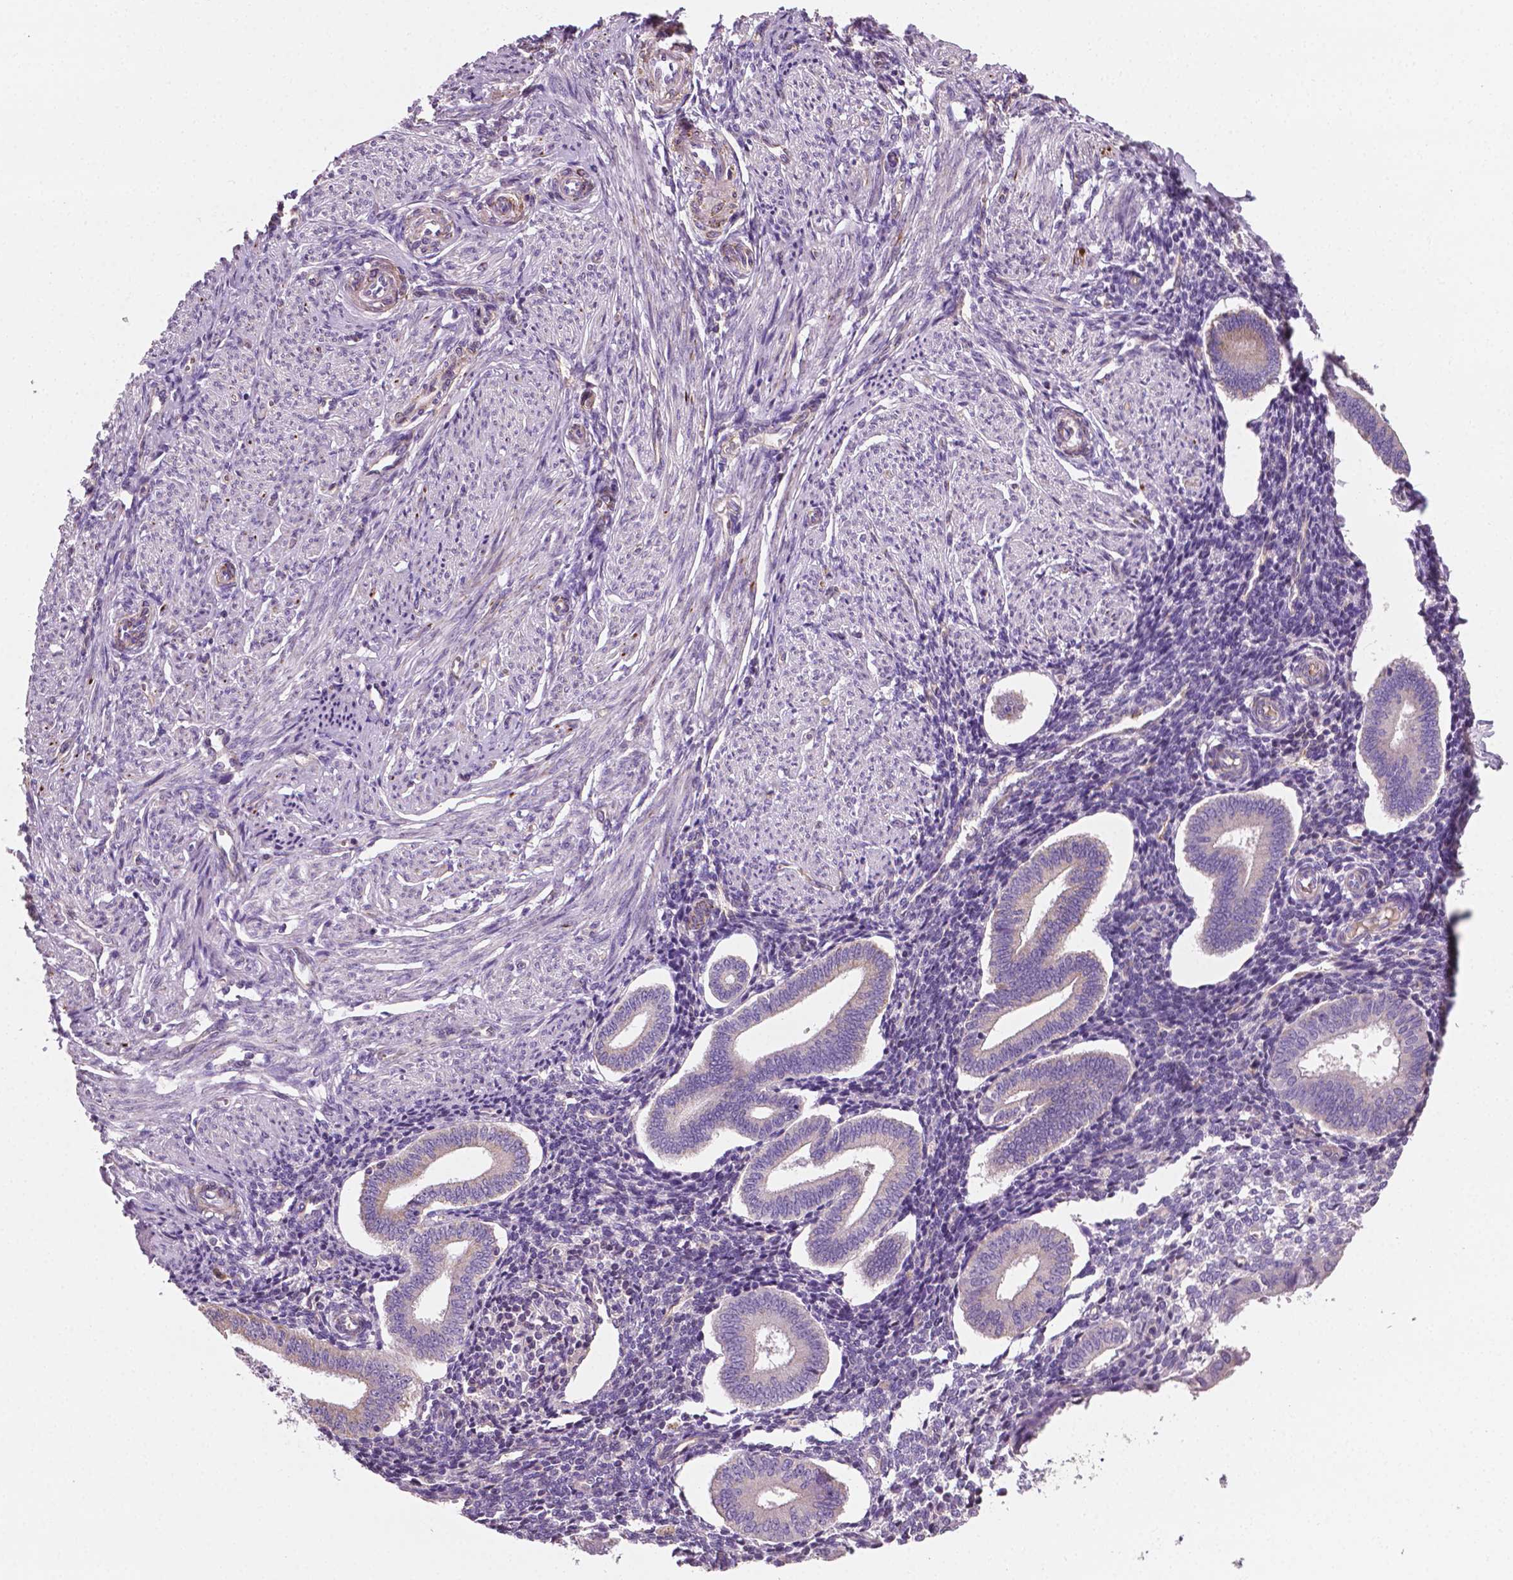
{"staining": {"intensity": "negative", "quantity": "none", "location": "none"}, "tissue": "endometrium", "cell_type": "Cells in endometrial stroma", "image_type": "normal", "snomed": [{"axis": "morphology", "description": "Normal tissue, NOS"}, {"axis": "topography", "description": "Endometrium"}], "caption": "A high-resolution image shows immunohistochemistry staining of normal endometrium, which shows no significant positivity in cells in endometrial stroma.", "gene": "PTX3", "patient": {"sex": "female", "age": 40}}